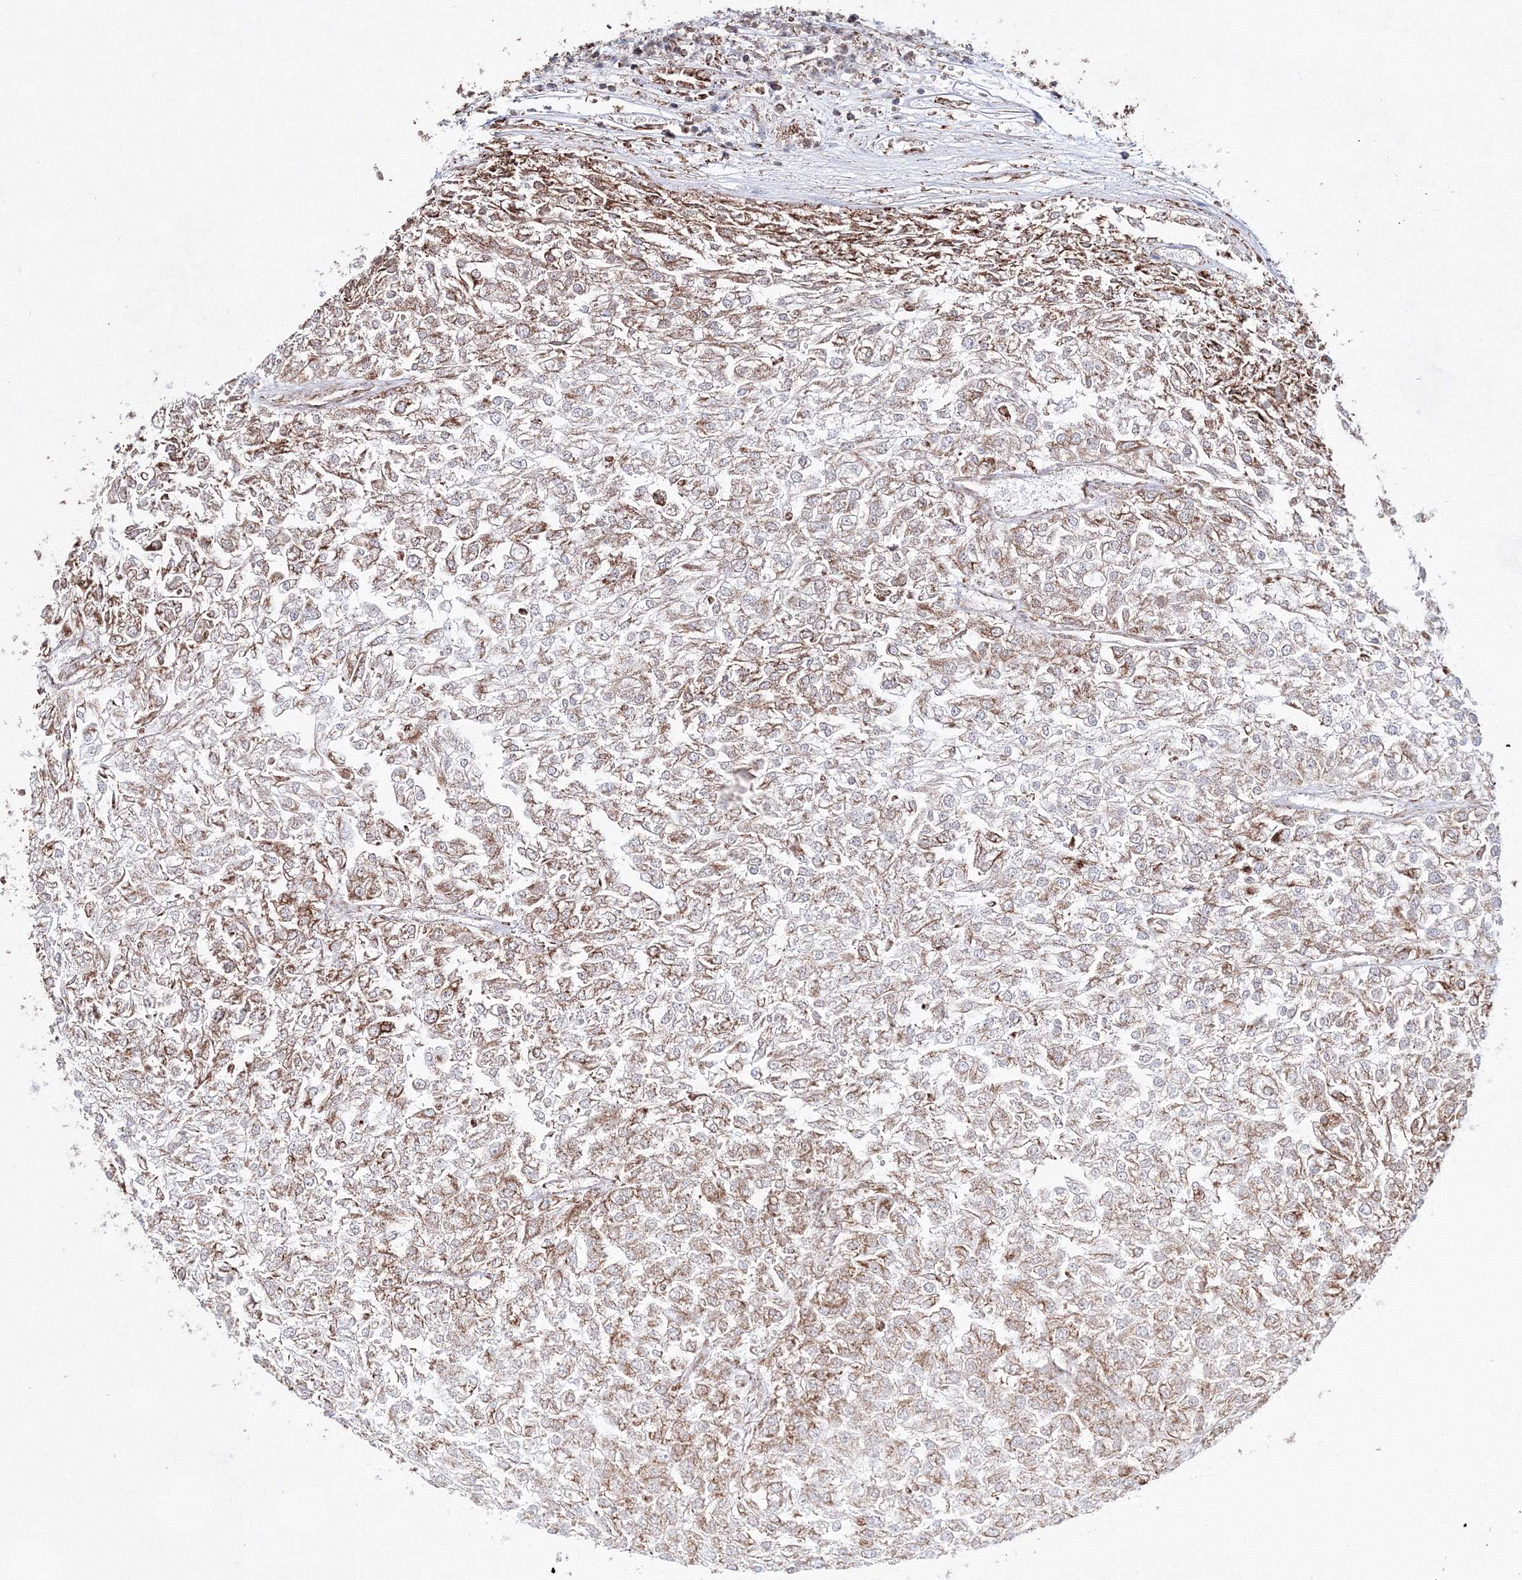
{"staining": {"intensity": "weak", "quantity": "25%-75%", "location": "cytoplasmic/membranous"}, "tissue": "renal cancer", "cell_type": "Tumor cells", "image_type": "cancer", "snomed": [{"axis": "morphology", "description": "Adenocarcinoma, NOS"}, {"axis": "topography", "description": "Kidney"}], "caption": "Weak cytoplasmic/membranous staining is identified in about 25%-75% of tumor cells in renal adenocarcinoma.", "gene": "HADHB", "patient": {"sex": "female", "age": 54}}